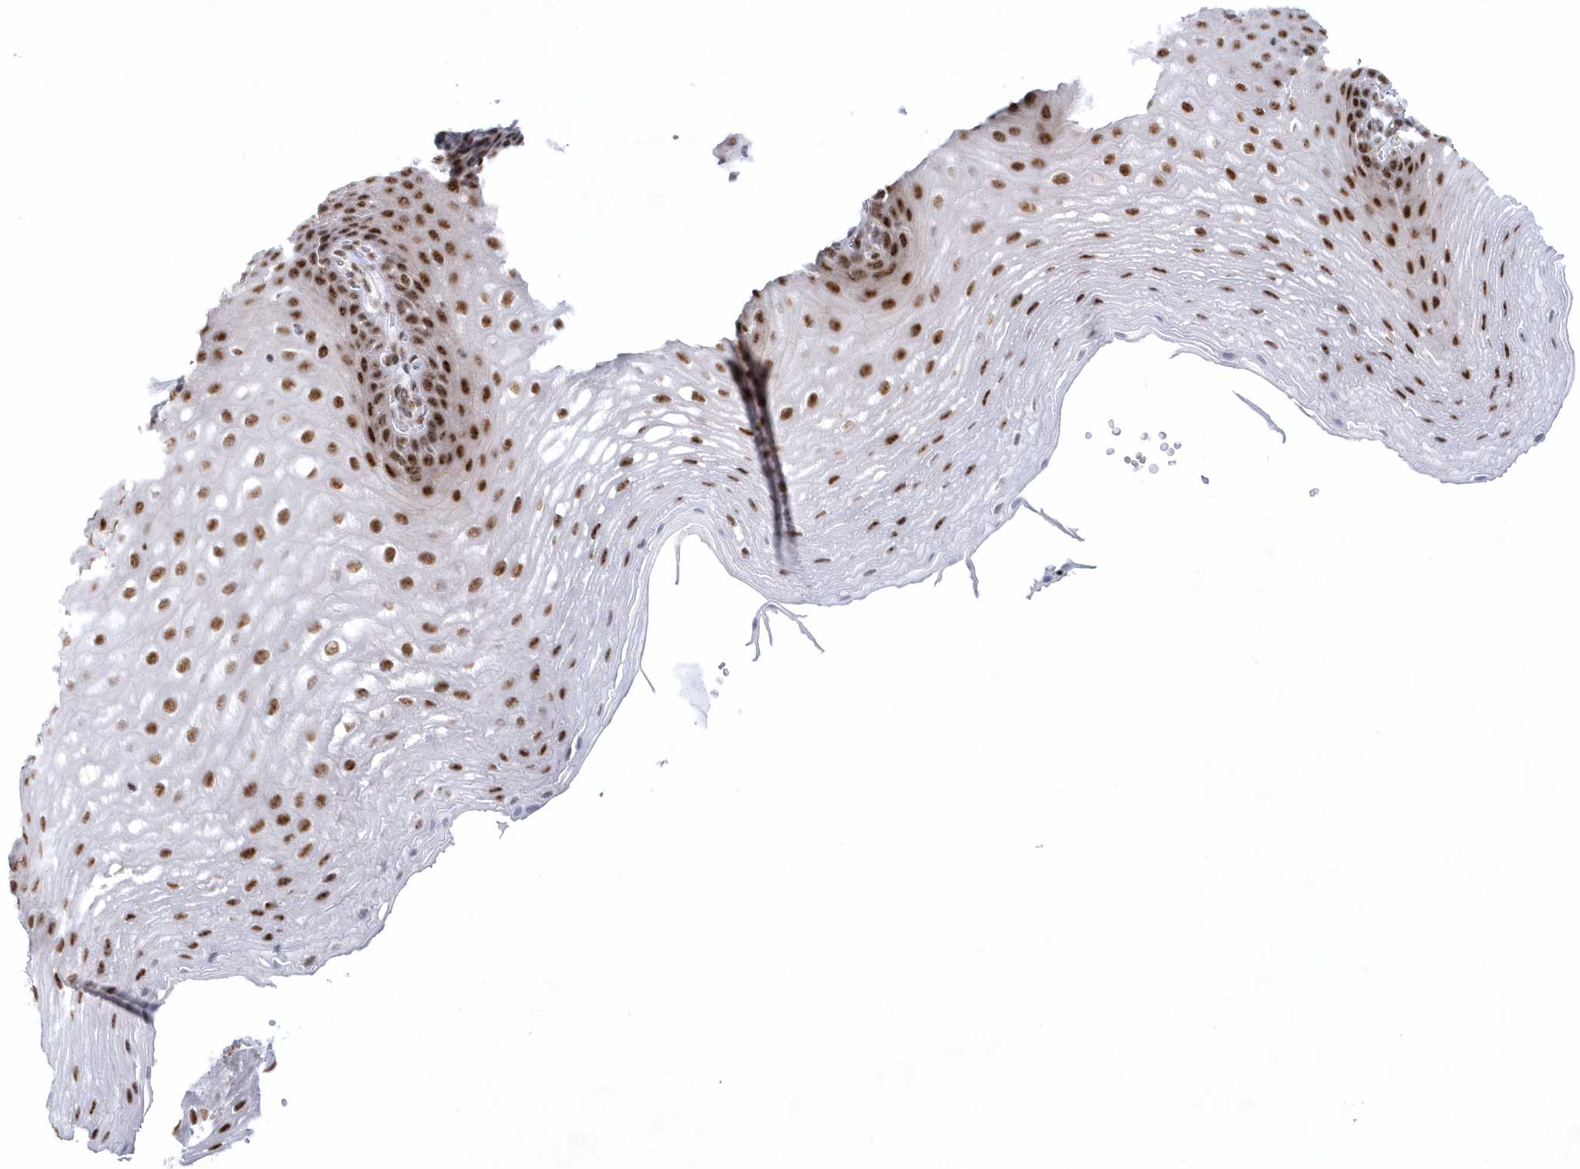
{"staining": {"intensity": "moderate", "quantity": ">75%", "location": "nuclear"}, "tissue": "esophagus", "cell_type": "Squamous epithelial cells", "image_type": "normal", "snomed": [{"axis": "morphology", "description": "Normal tissue, NOS"}, {"axis": "topography", "description": "Esophagus"}], "caption": "Immunohistochemistry (IHC) of normal esophagus exhibits medium levels of moderate nuclear positivity in about >75% of squamous epithelial cells. The staining was performed using DAB (3,3'-diaminobenzidine) to visualize the protein expression in brown, while the nuclei were stained in blue with hematoxylin (Magnification: 20x).", "gene": "DCLRE1A", "patient": {"sex": "female", "age": 66}}